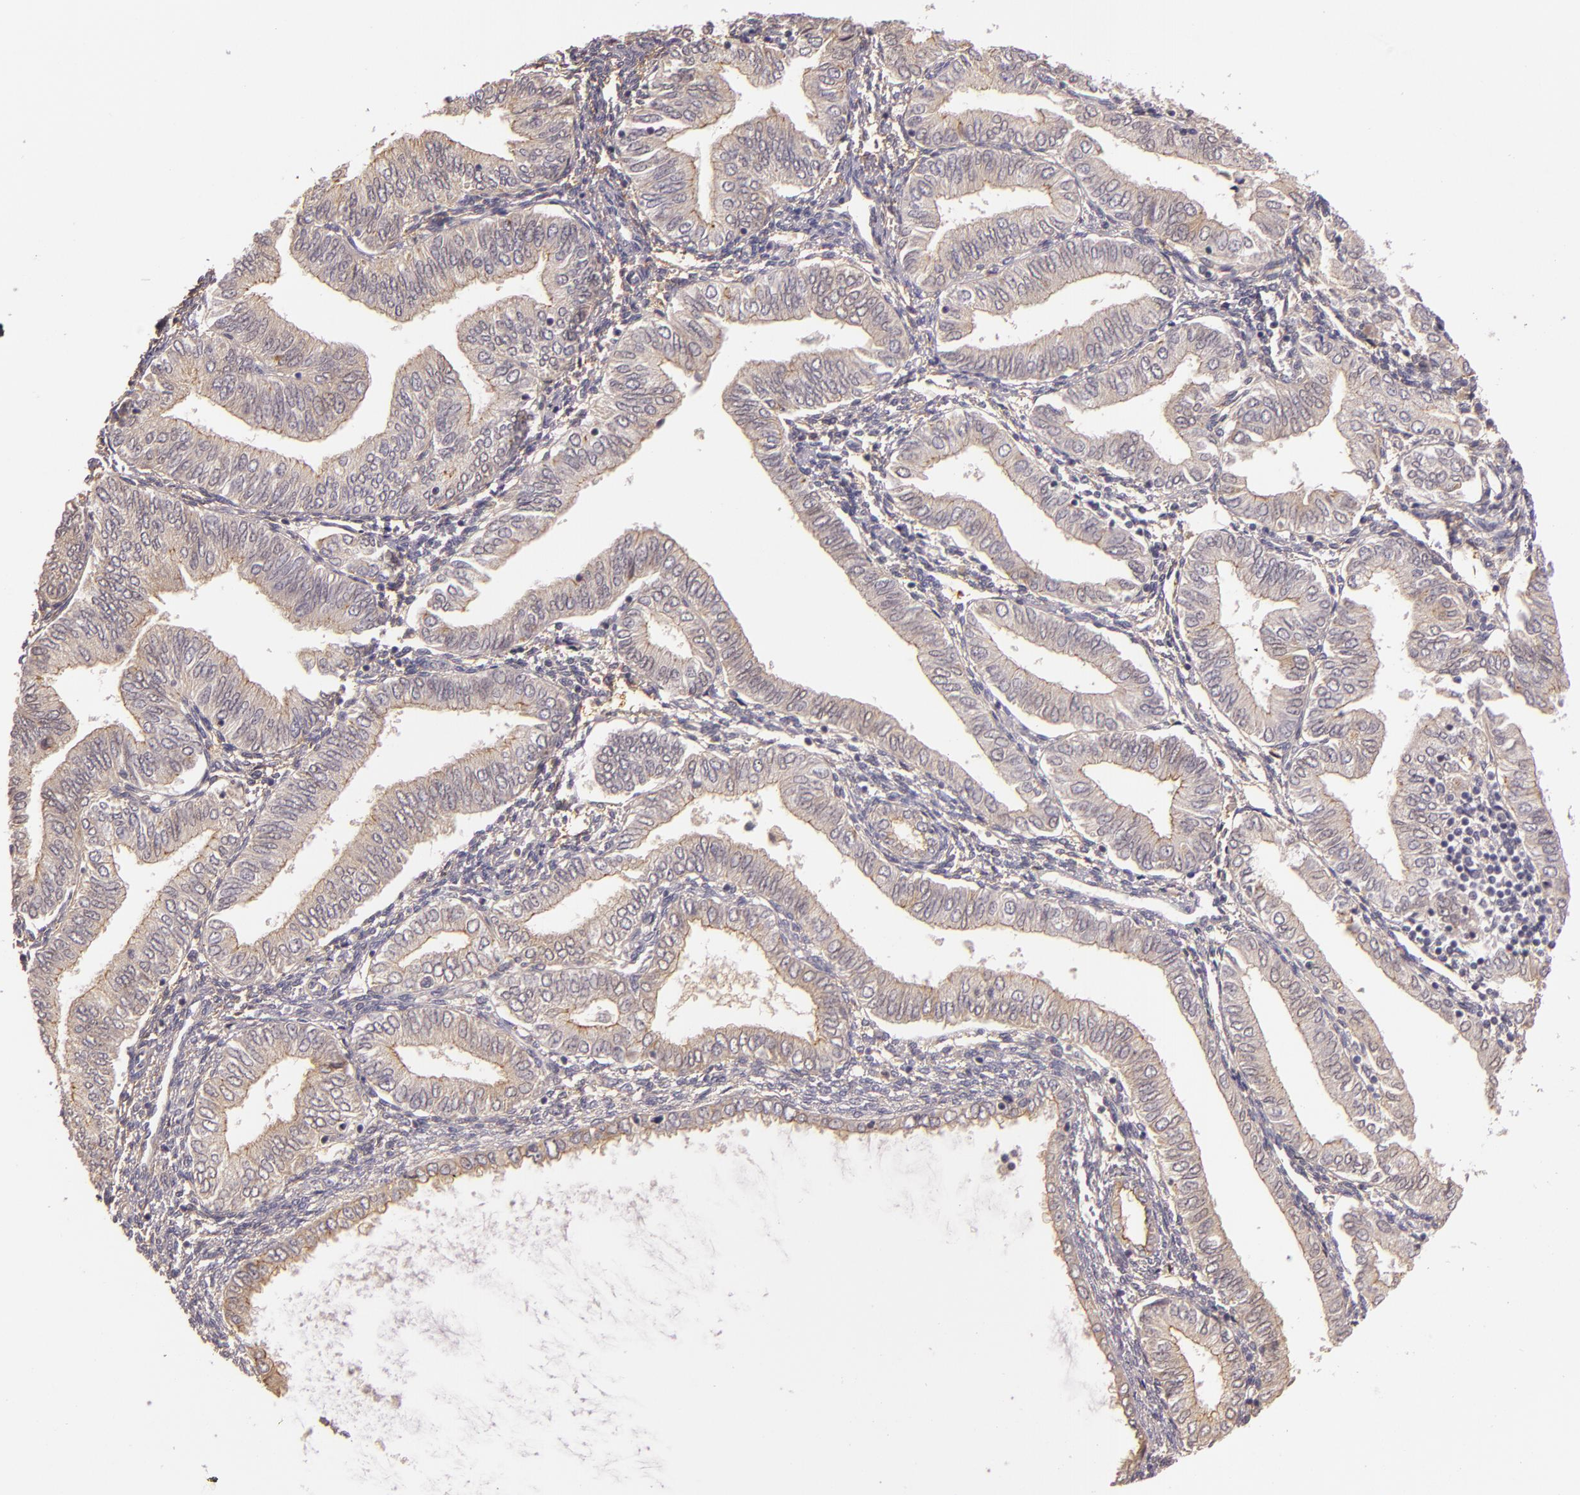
{"staining": {"intensity": "weak", "quantity": "25%-75%", "location": "cytoplasmic/membranous"}, "tissue": "endometrial cancer", "cell_type": "Tumor cells", "image_type": "cancer", "snomed": [{"axis": "morphology", "description": "Adenocarcinoma, NOS"}, {"axis": "topography", "description": "Endometrium"}], "caption": "The immunohistochemical stain labels weak cytoplasmic/membranous positivity in tumor cells of adenocarcinoma (endometrial) tissue. (DAB IHC, brown staining for protein, blue staining for nuclei).", "gene": "ARMH4", "patient": {"sex": "female", "age": 51}}